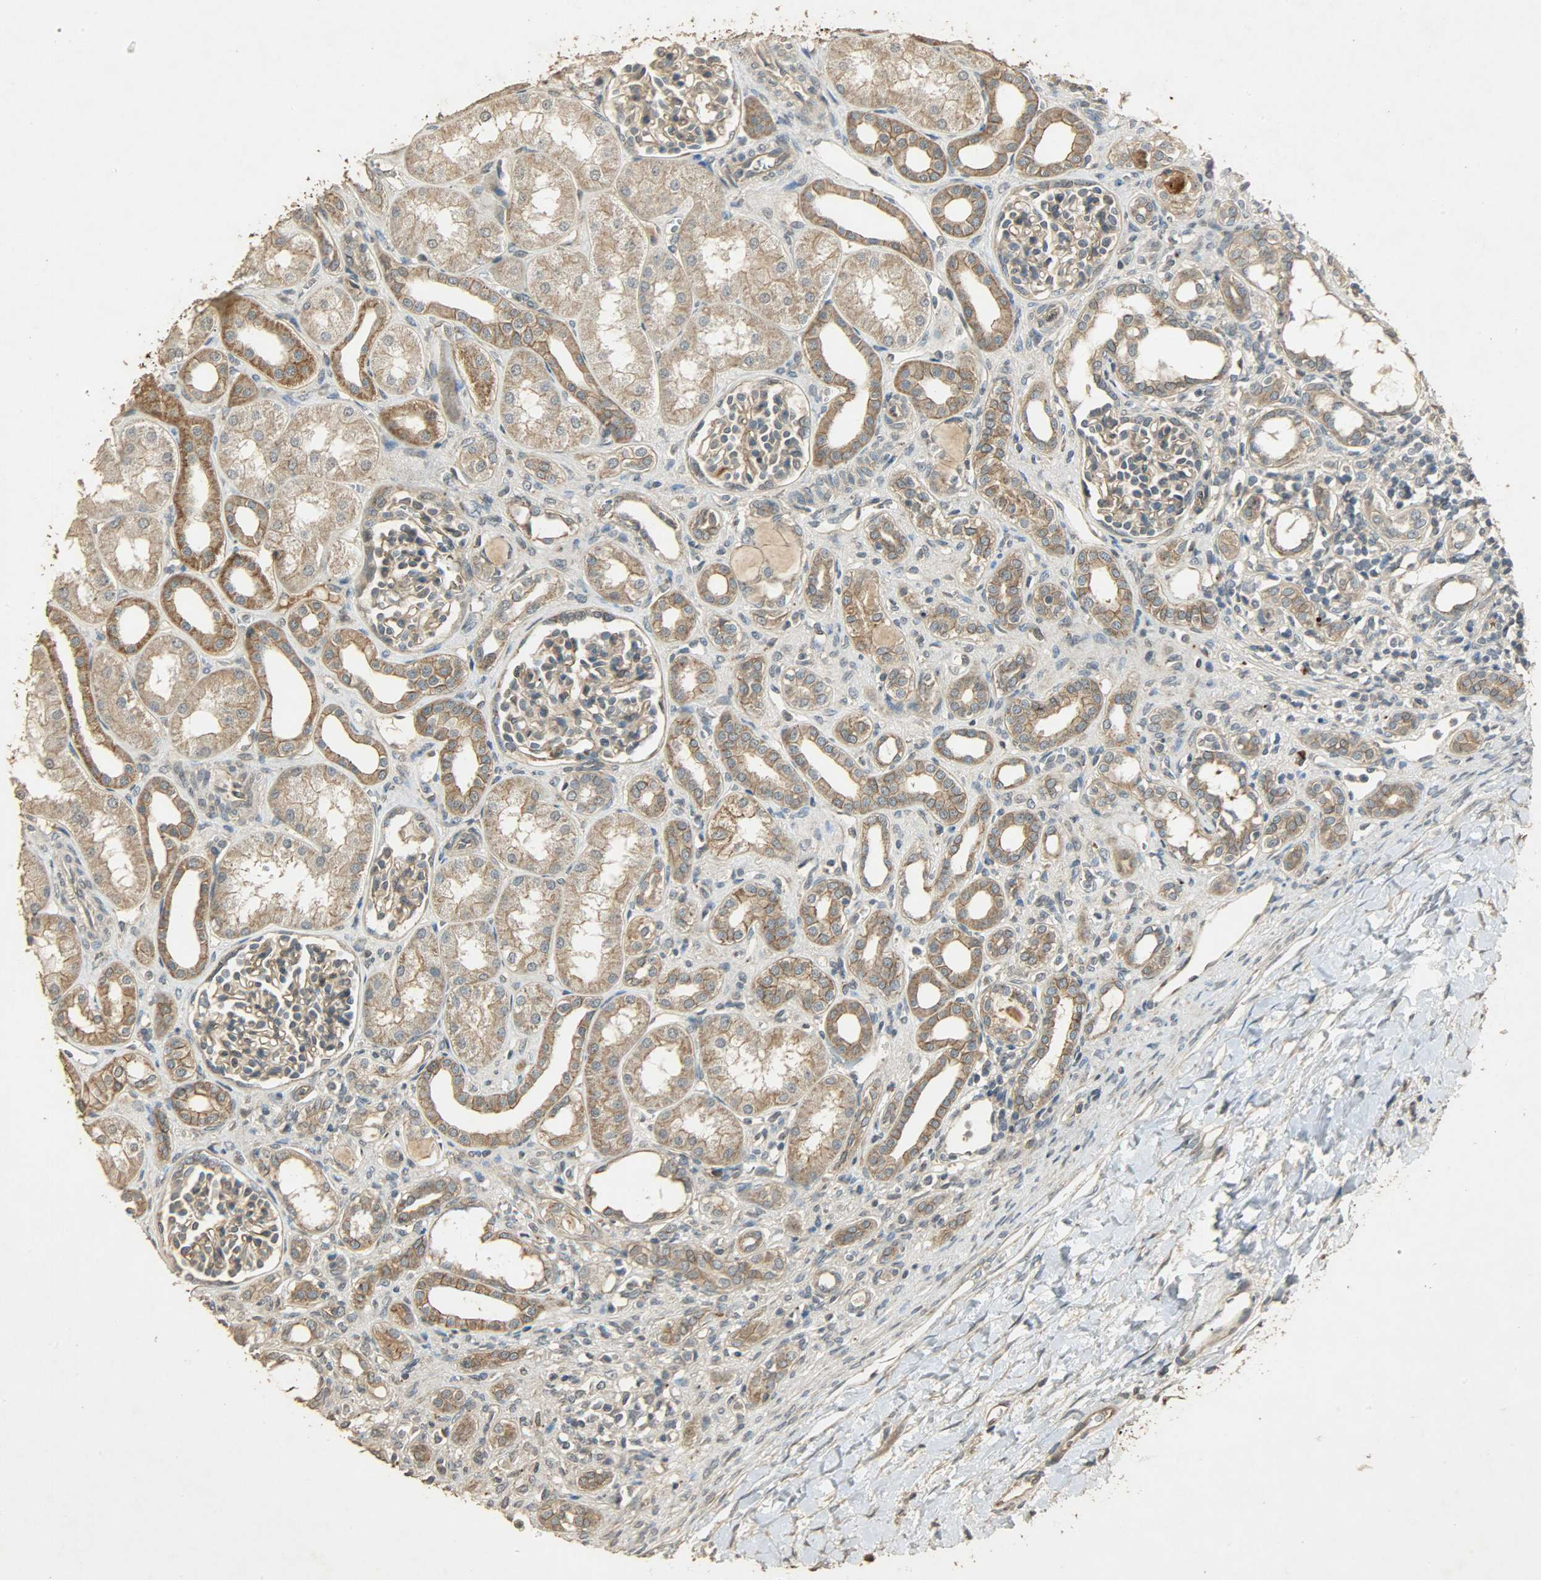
{"staining": {"intensity": "moderate", "quantity": ">75%", "location": "cytoplasmic/membranous"}, "tissue": "kidney", "cell_type": "Cells in glomeruli", "image_type": "normal", "snomed": [{"axis": "morphology", "description": "Normal tissue, NOS"}, {"axis": "topography", "description": "Kidney"}], "caption": "Protein staining displays moderate cytoplasmic/membranous staining in about >75% of cells in glomeruli in normal kidney. The protein is shown in brown color, while the nuclei are stained blue.", "gene": "ATP2B1", "patient": {"sex": "male", "age": 7}}